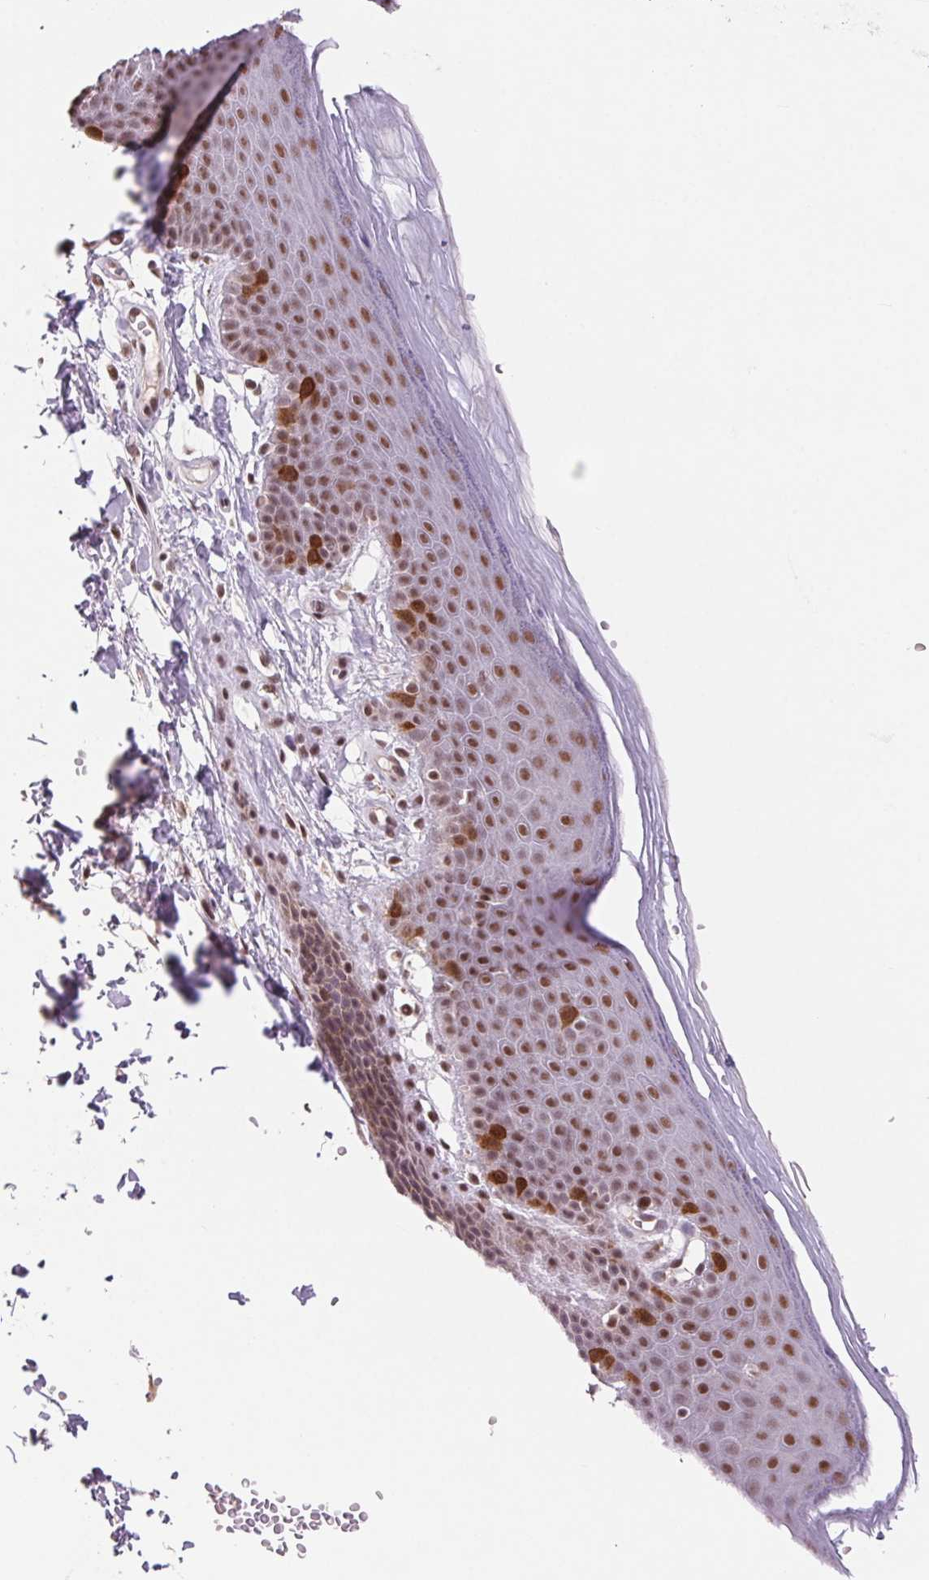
{"staining": {"intensity": "moderate", "quantity": ">75%", "location": "nuclear"}, "tissue": "skin", "cell_type": "Epidermal cells", "image_type": "normal", "snomed": [{"axis": "morphology", "description": "Normal tissue, NOS"}, {"axis": "topography", "description": "Anal"}], "caption": "Immunohistochemical staining of unremarkable human skin reveals moderate nuclear protein staining in approximately >75% of epidermal cells. (DAB IHC with brightfield microscopy, high magnification).", "gene": "CD2BP2", "patient": {"sex": "male", "age": 53}}